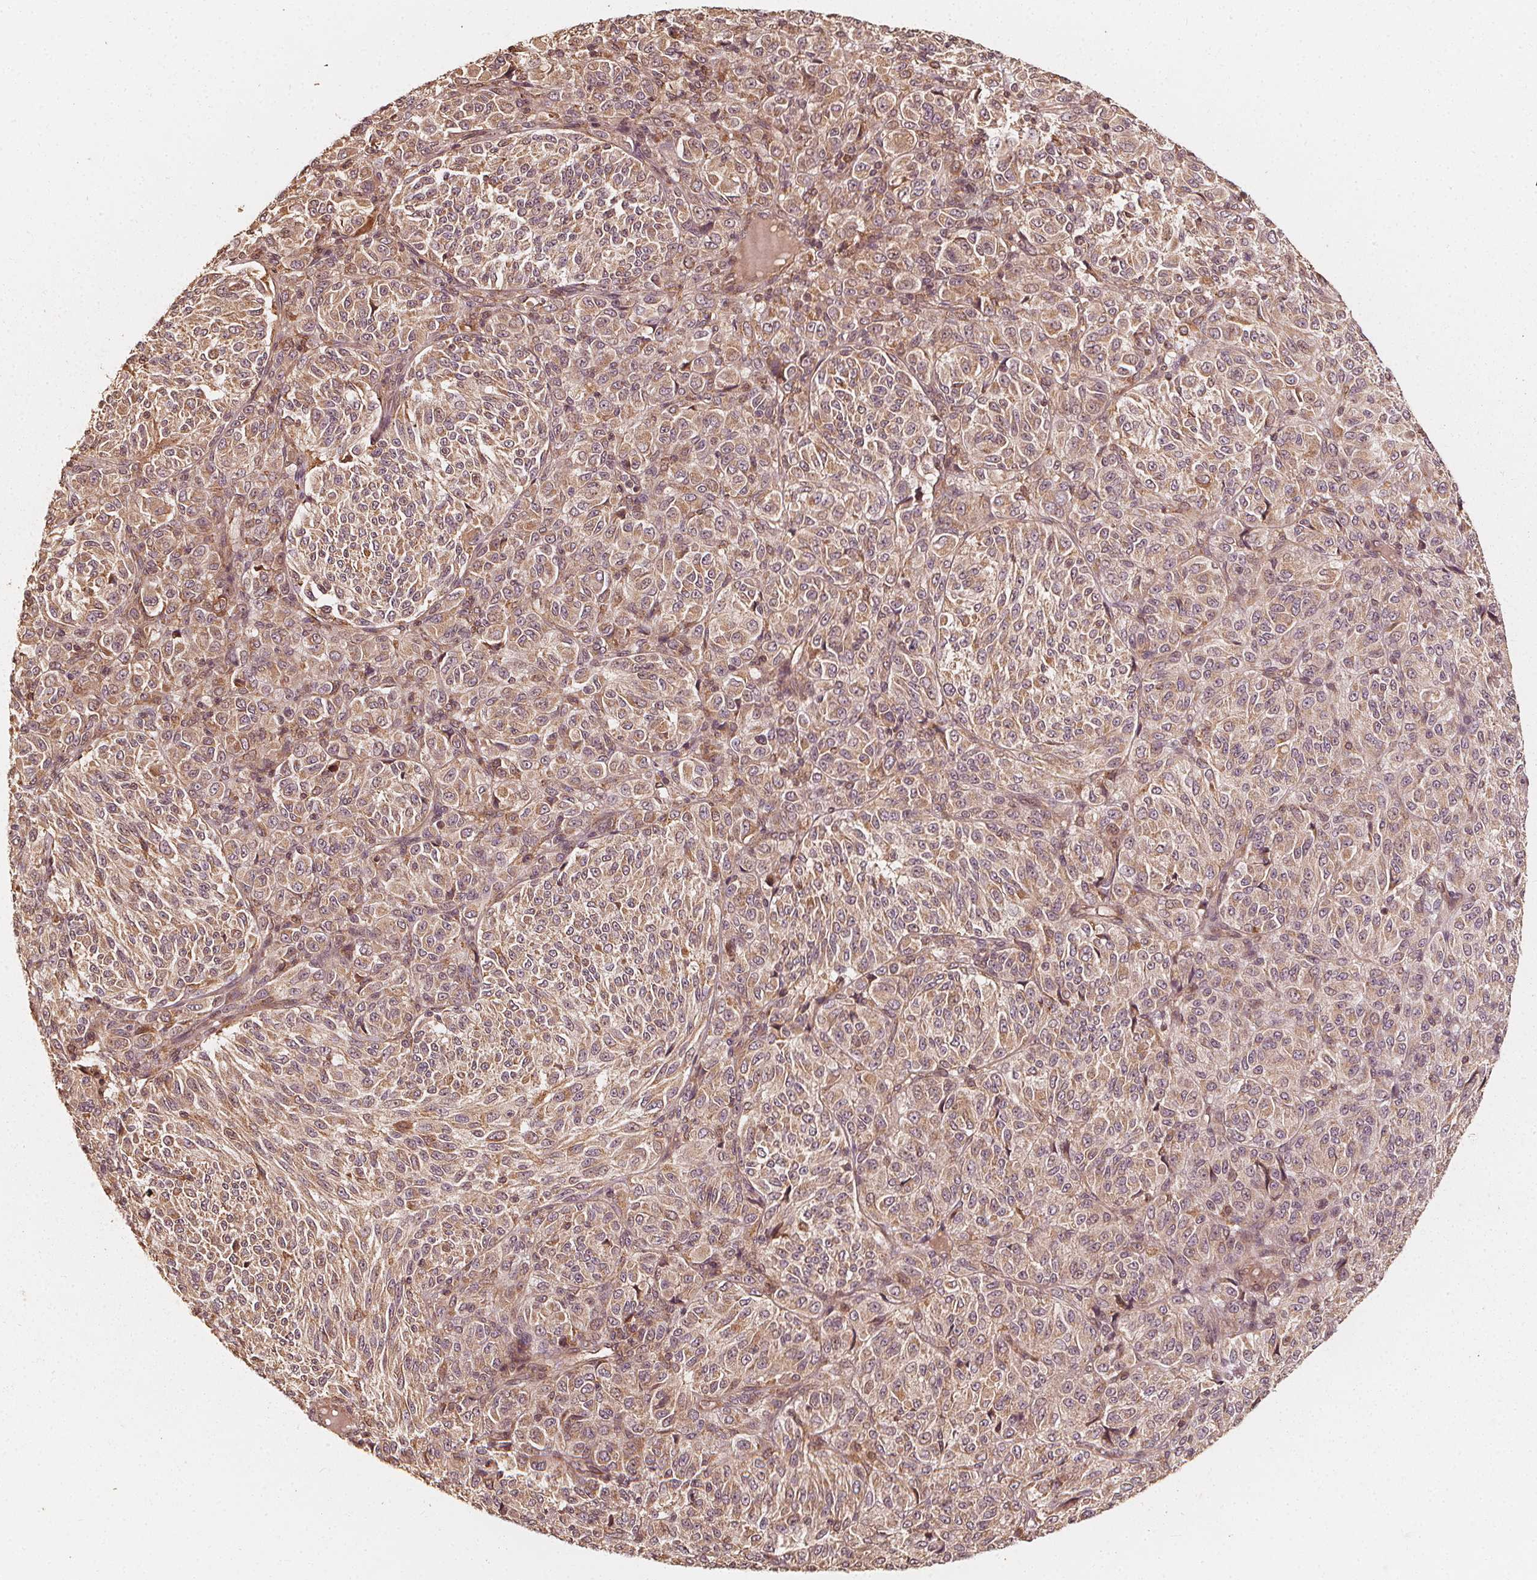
{"staining": {"intensity": "moderate", "quantity": ">75%", "location": "cytoplasmic/membranous,nuclear"}, "tissue": "melanoma", "cell_type": "Tumor cells", "image_type": "cancer", "snomed": [{"axis": "morphology", "description": "Malignant melanoma, Metastatic site"}, {"axis": "topography", "description": "Brain"}], "caption": "Malignant melanoma (metastatic site) stained for a protein (brown) exhibits moderate cytoplasmic/membranous and nuclear positive positivity in approximately >75% of tumor cells.", "gene": "NPC1", "patient": {"sex": "female", "age": 56}}